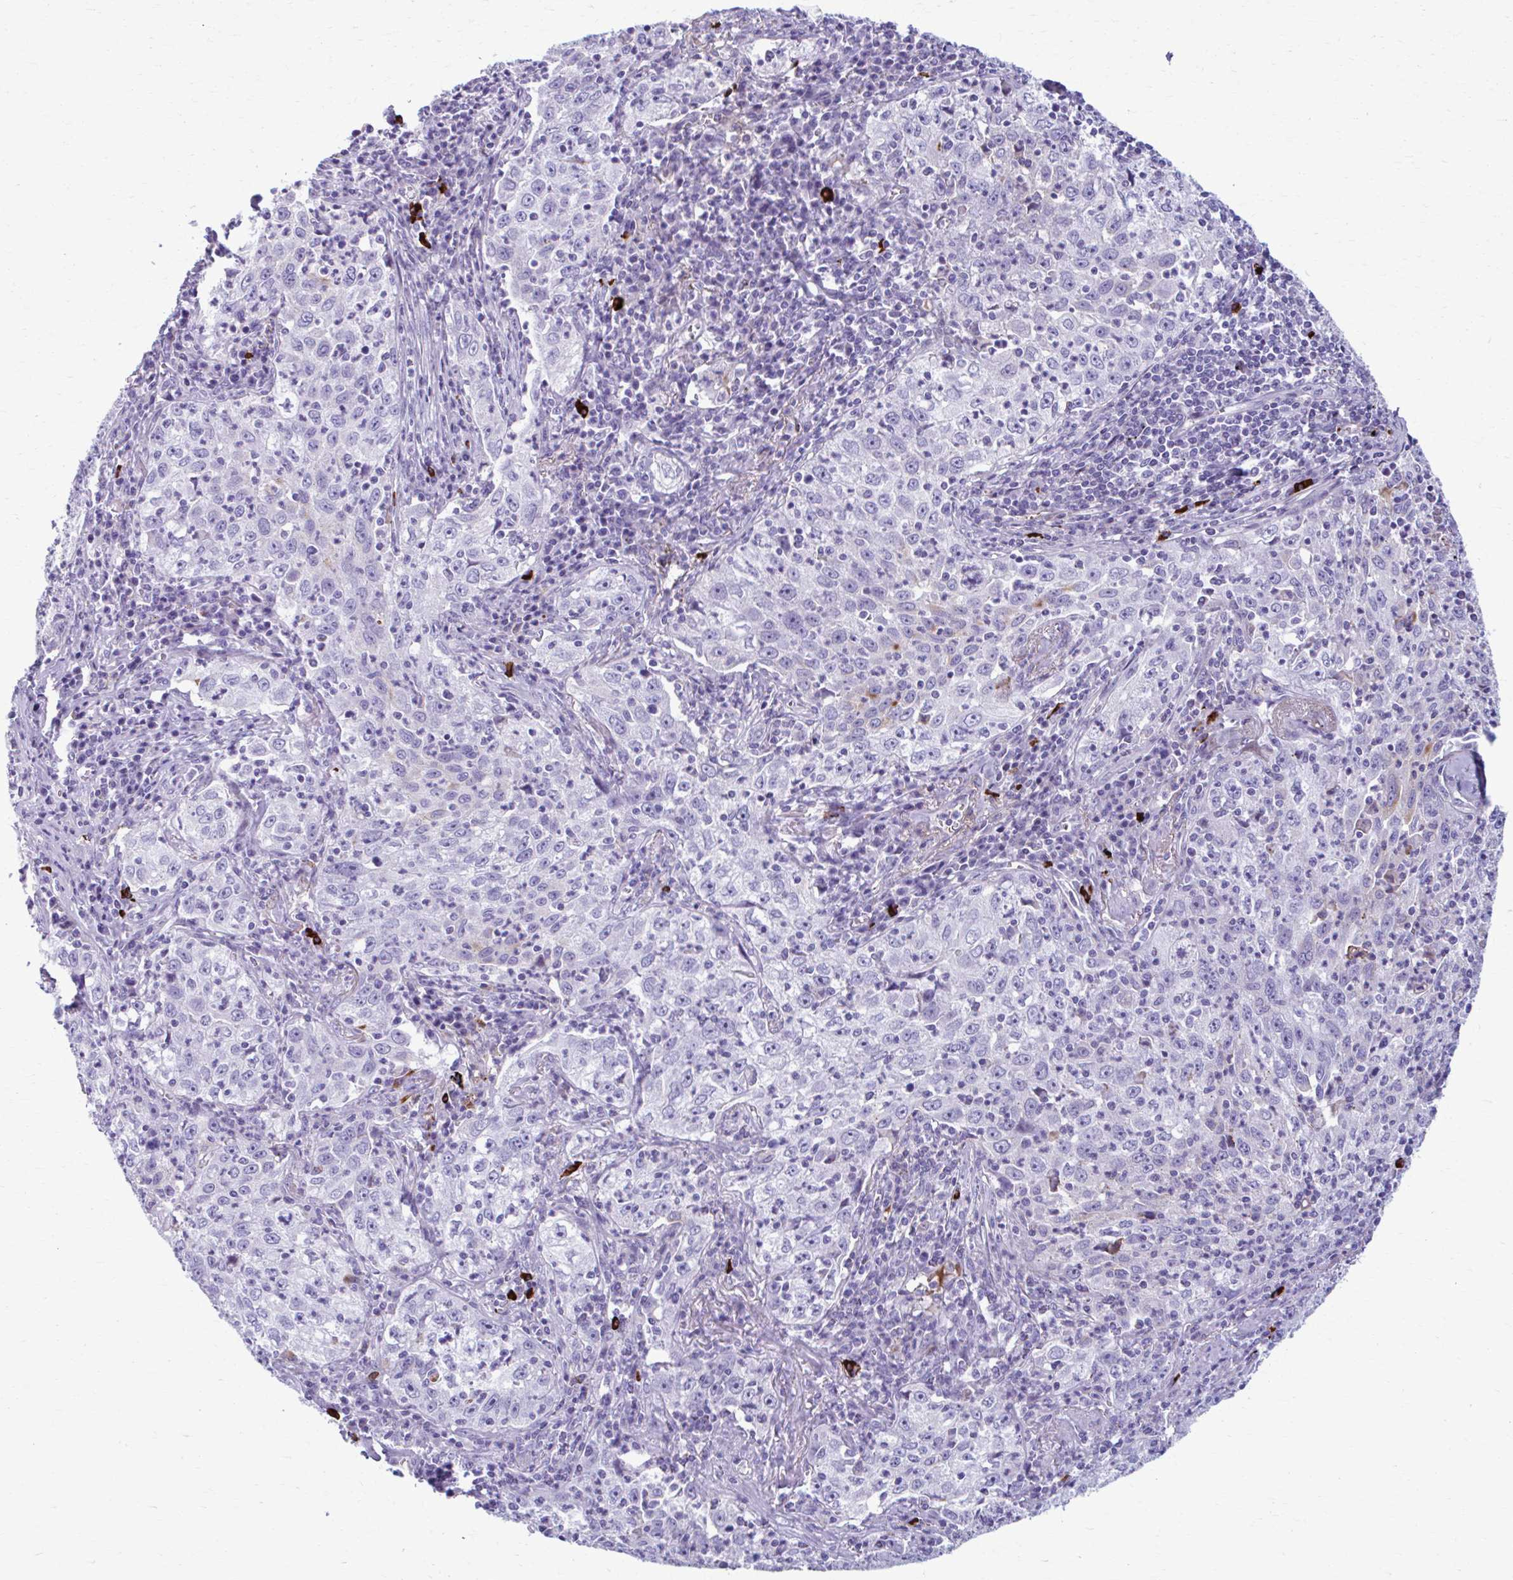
{"staining": {"intensity": "negative", "quantity": "none", "location": "none"}, "tissue": "lung cancer", "cell_type": "Tumor cells", "image_type": "cancer", "snomed": [{"axis": "morphology", "description": "Squamous cell carcinoma, NOS"}, {"axis": "topography", "description": "Lung"}], "caption": "Tumor cells show no significant expression in lung cancer.", "gene": "C12orf71", "patient": {"sex": "male", "age": 71}}